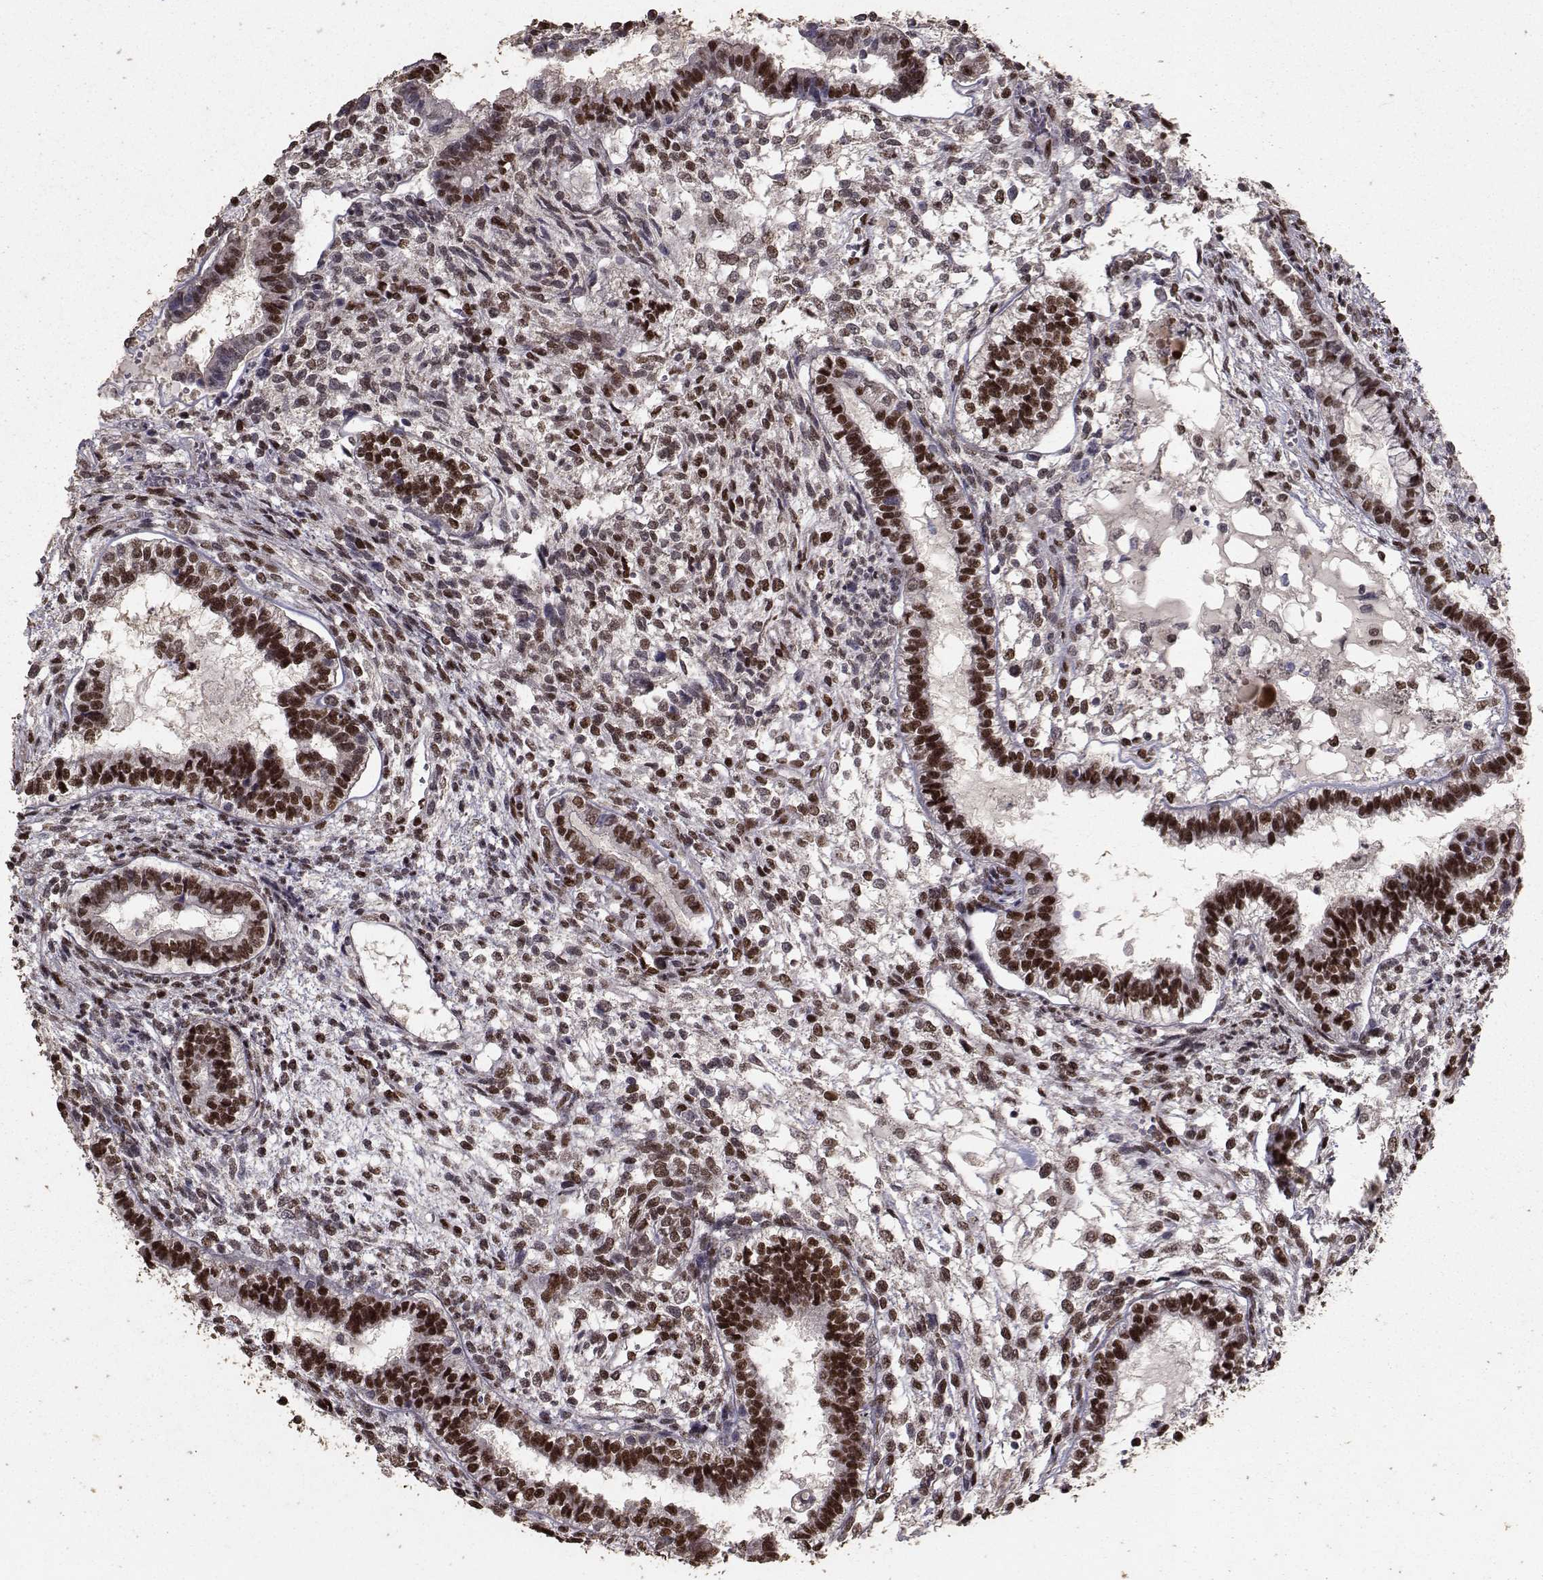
{"staining": {"intensity": "strong", "quantity": ">75%", "location": "nuclear"}, "tissue": "testis cancer", "cell_type": "Tumor cells", "image_type": "cancer", "snomed": [{"axis": "morphology", "description": "Carcinoma, Embryonal, NOS"}, {"axis": "topography", "description": "Testis"}], "caption": "Embryonal carcinoma (testis) tissue exhibits strong nuclear positivity in about >75% of tumor cells, visualized by immunohistochemistry.", "gene": "SF1", "patient": {"sex": "male", "age": 37}}